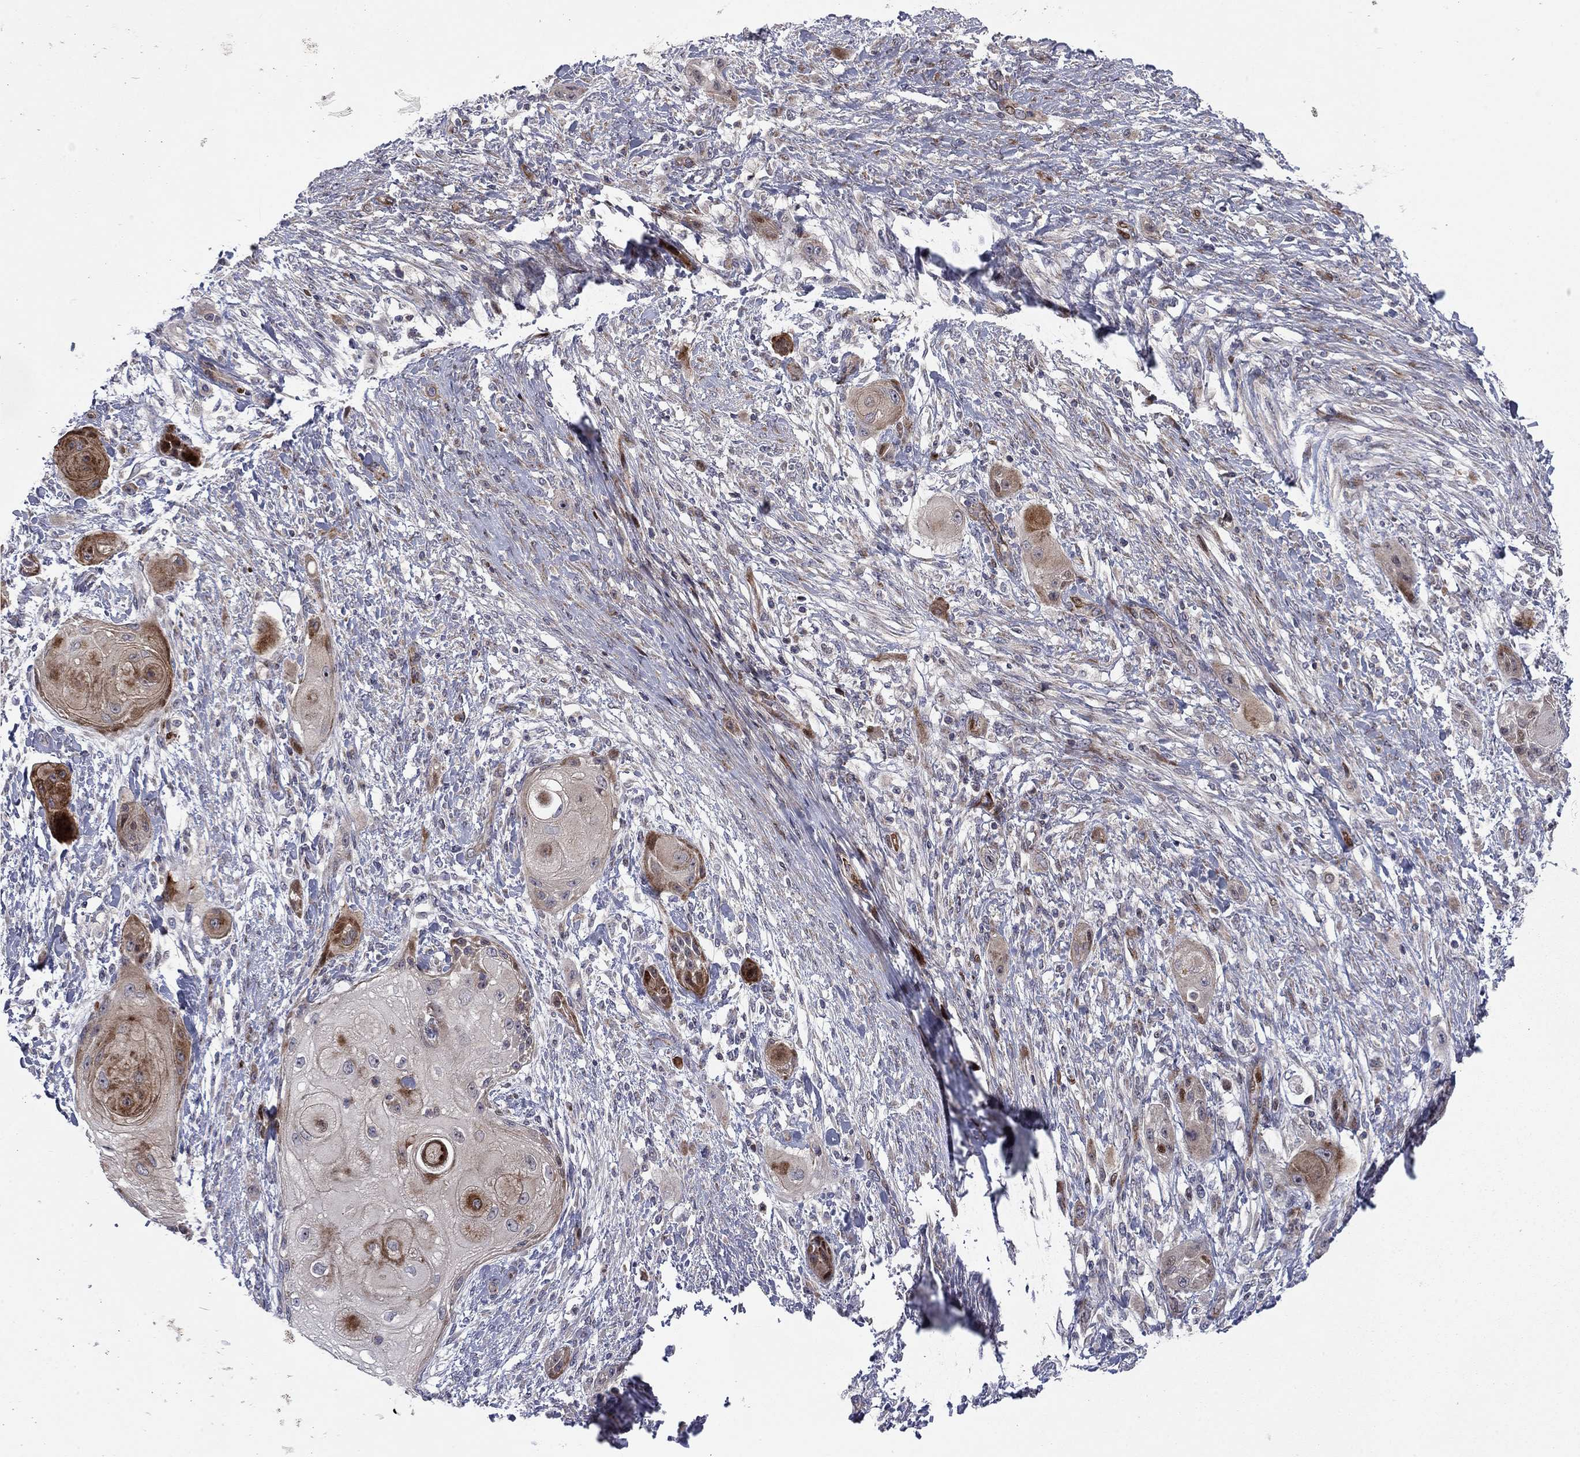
{"staining": {"intensity": "moderate", "quantity": "25%-75%", "location": "cytoplasmic/membranous"}, "tissue": "skin cancer", "cell_type": "Tumor cells", "image_type": "cancer", "snomed": [{"axis": "morphology", "description": "Squamous cell carcinoma, NOS"}, {"axis": "topography", "description": "Skin"}], "caption": "Protein staining of skin cancer tissue exhibits moderate cytoplasmic/membranous positivity in approximately 25%-75% of tumor cells. (DAB (3,3'-diaminobenzidine) IHC, brown staining for protein, blue staining for nuclei).", "gene": "MIOS", "patient": {"sex": "male", "age": 62}}